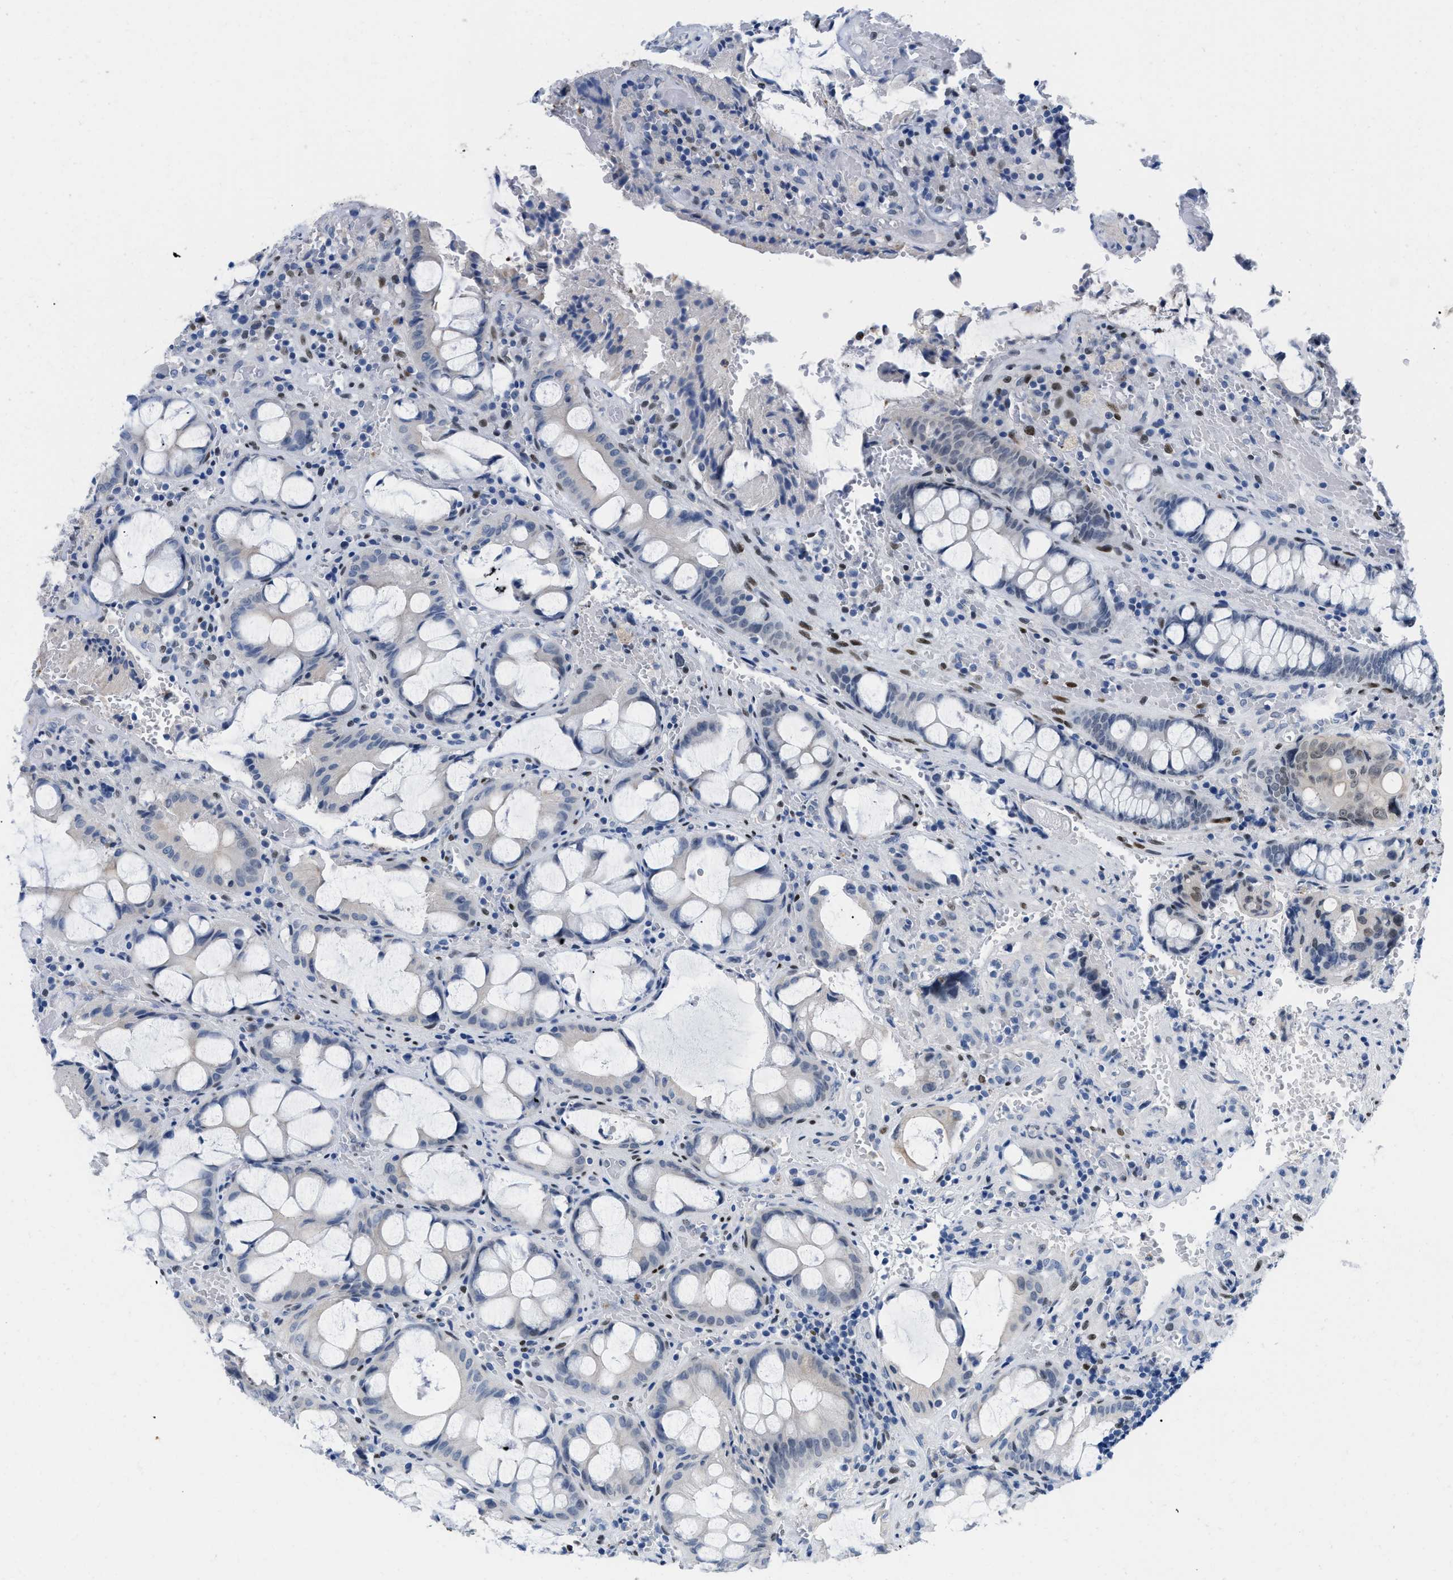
{"staining": {"intensity": "weak", "quantity": "<25%", "location": "nuclear"}, "tissue": "colorectal cancer", "cell_type": "Tumor cells", "image_type": "cancer", "snomed": [{"axis": "morphology", "description": "Adenocarcinoma, NOS"}, {"axis": "topography", "description": "Colon"}], "caption": "The image displays no significant staining in tumor cells of colorectal cancer (adenocarcinoma).", "gene": "NFIX", "patient": {"sex": "female", "age": 57}}